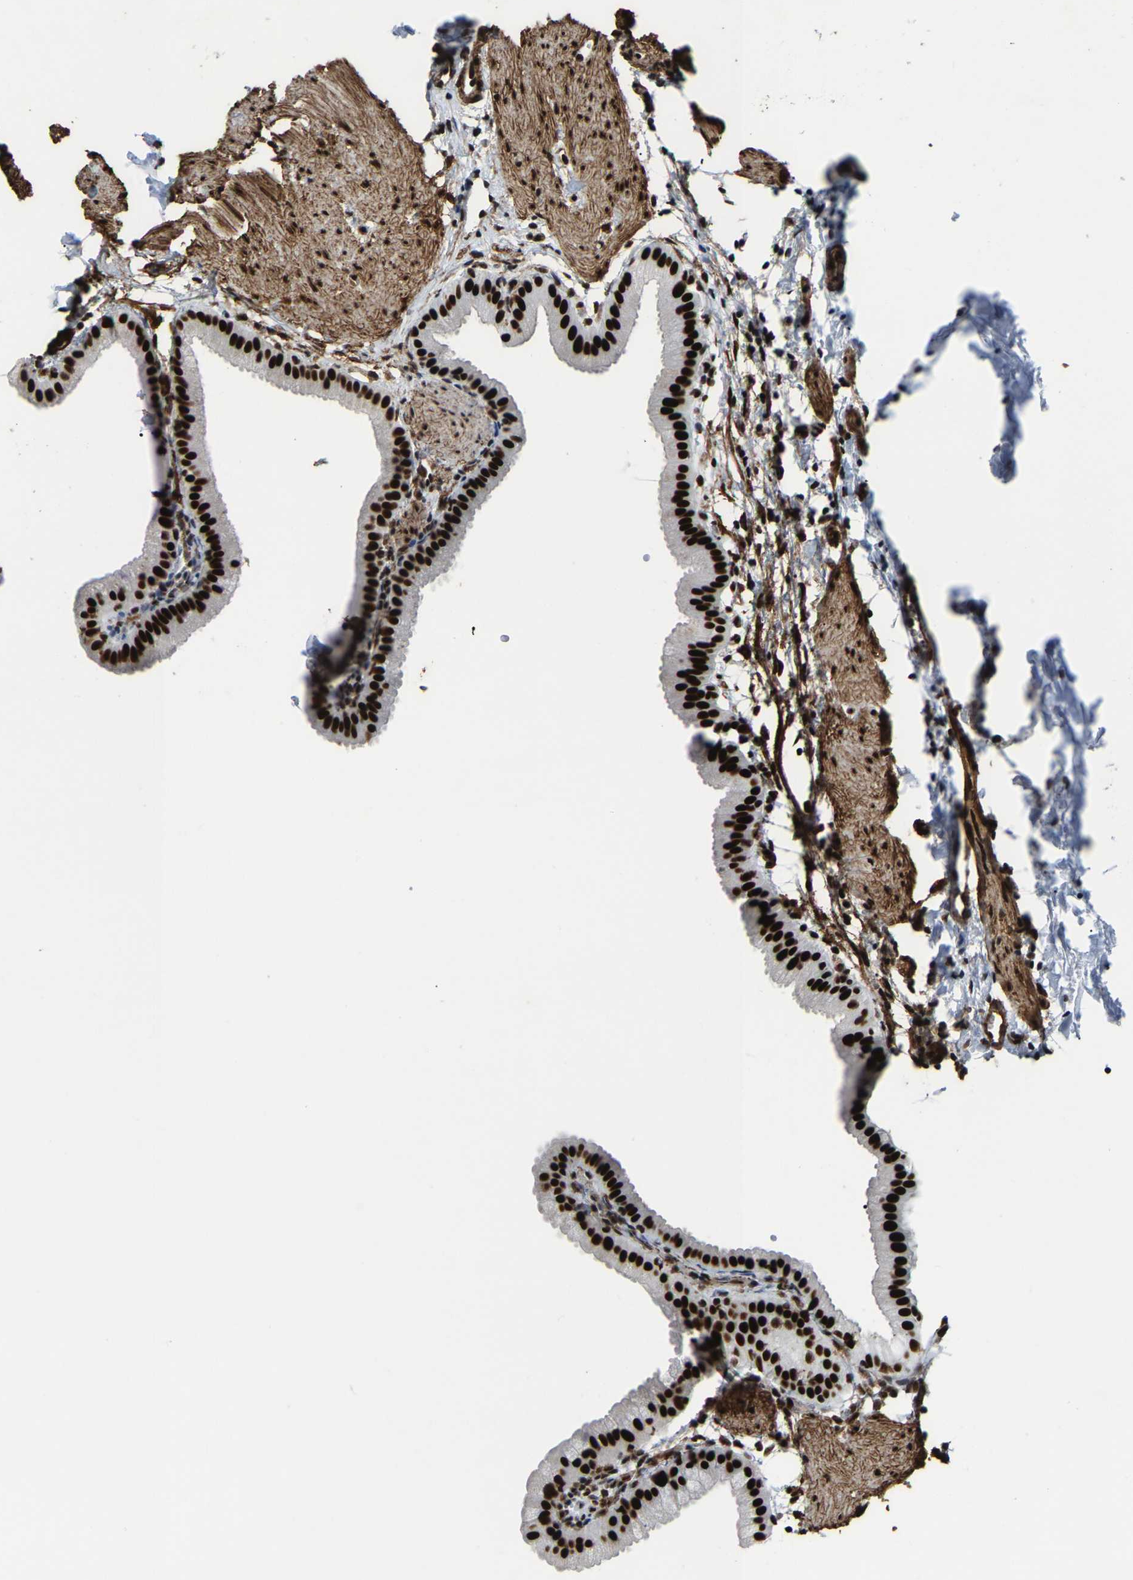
{"staining": {"intensity": "strong", "quantity": ">75%", "location": "nuclear"}, "tissue": "gallbladder", "cell_type": "Glandular cells", "image_type": "normal", "snomed": [{"axis": "morphology", "description": "Normal tissue, NOS"}, {"axis": "topography", "description": "Gallbladder"}], "caption": "Human gallbladder stained for a protein (brown) displays strong nuclear positive positivity in about >75% of glandular cells.", "gene": "DDX5", "patient": {"sex": "female", "age": 64}}